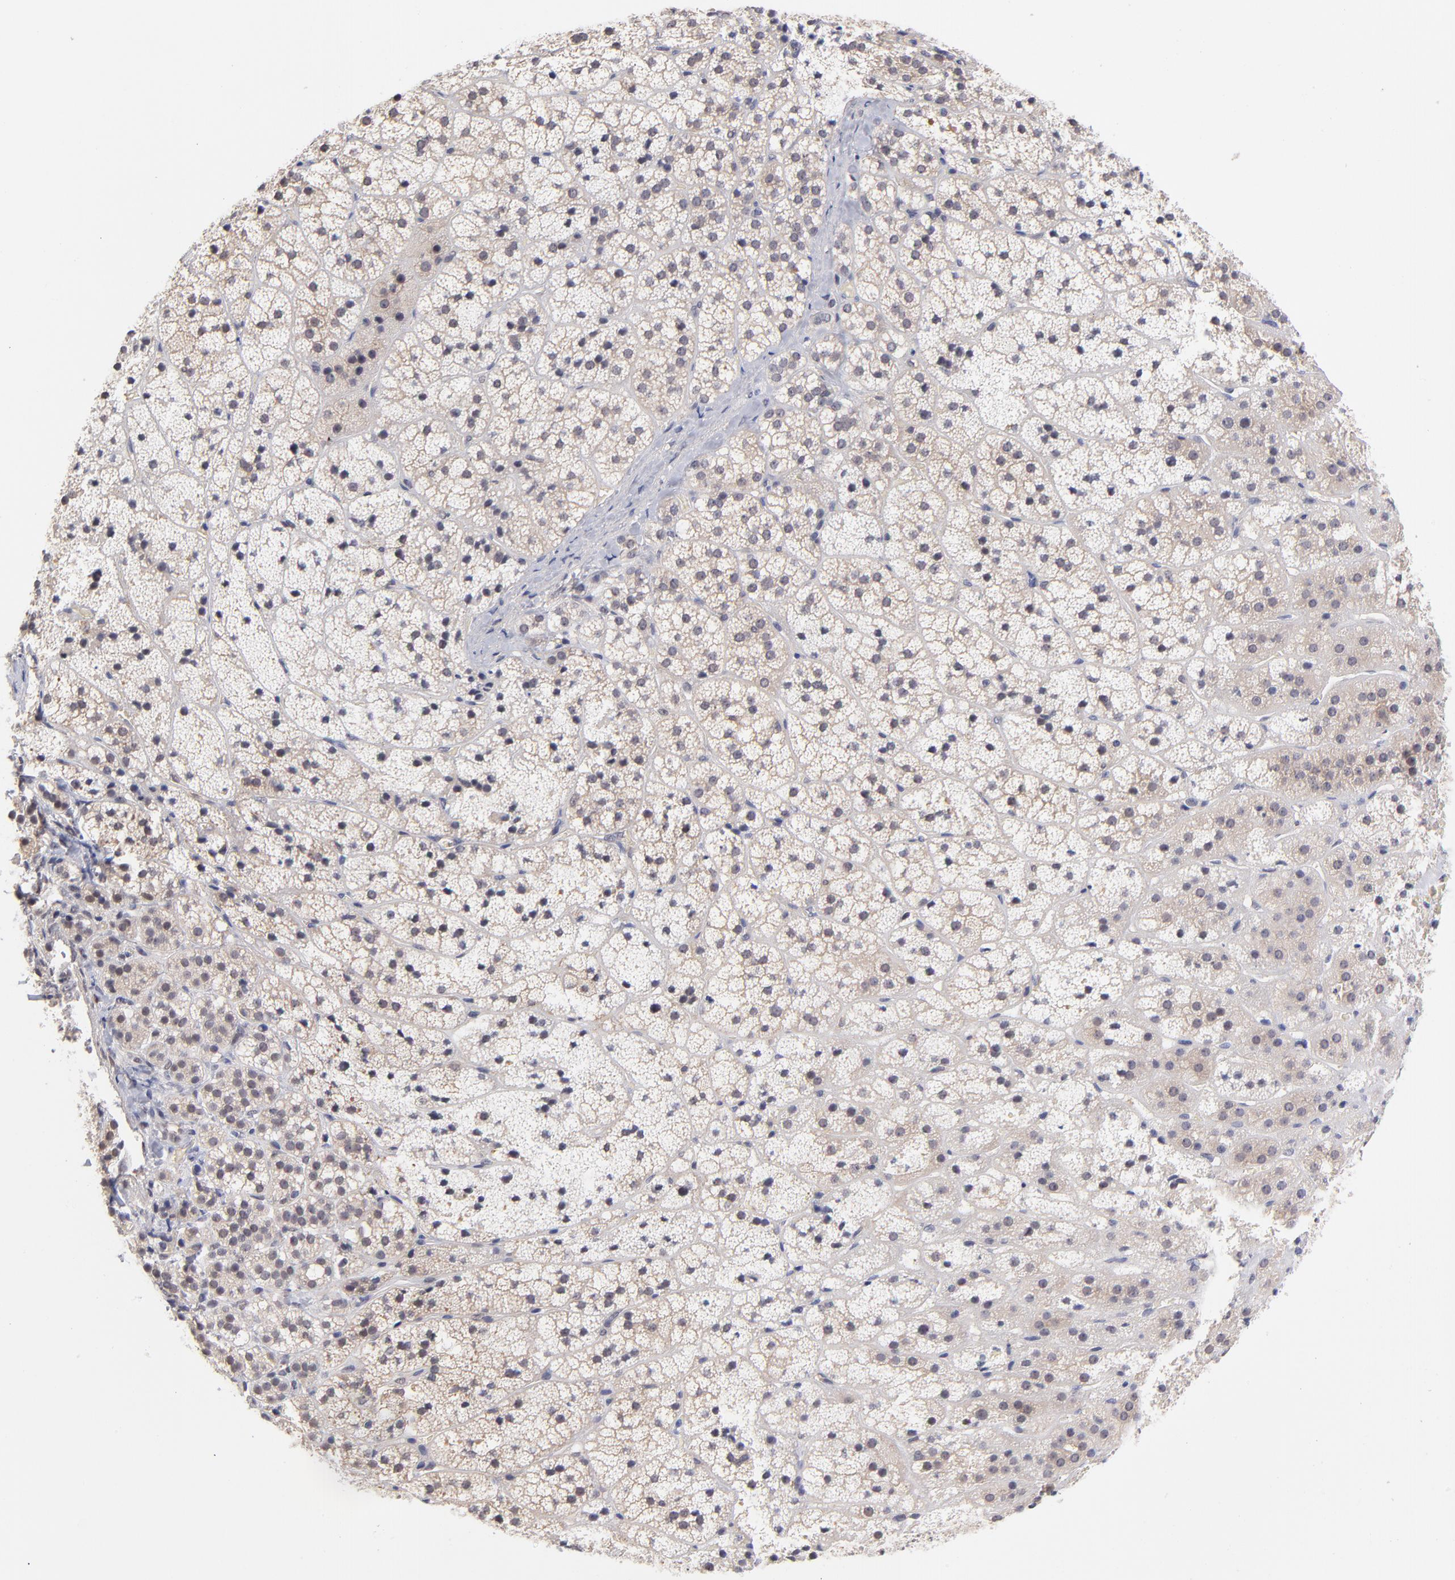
{"staining": {"intensity": "negative", "quantity": "none", "location": "none"}, "tissue": "adrenal gland", "cell_type": "Glandular cells", "image_type": "normal", "snomed": [{"axis": "morphology", "description": "Normal tissue, NOS"}, {"axis": "topography", "description": "Adrenal gland"}], "caption": "Glandular cells show no significant protein positivity in benign adrenal gland. (DAB (3,3'-diaminobenzidine) IHC, high magnification).", "gene": "UBE2E2", "patient": {"sex": "female", "age": 44}}